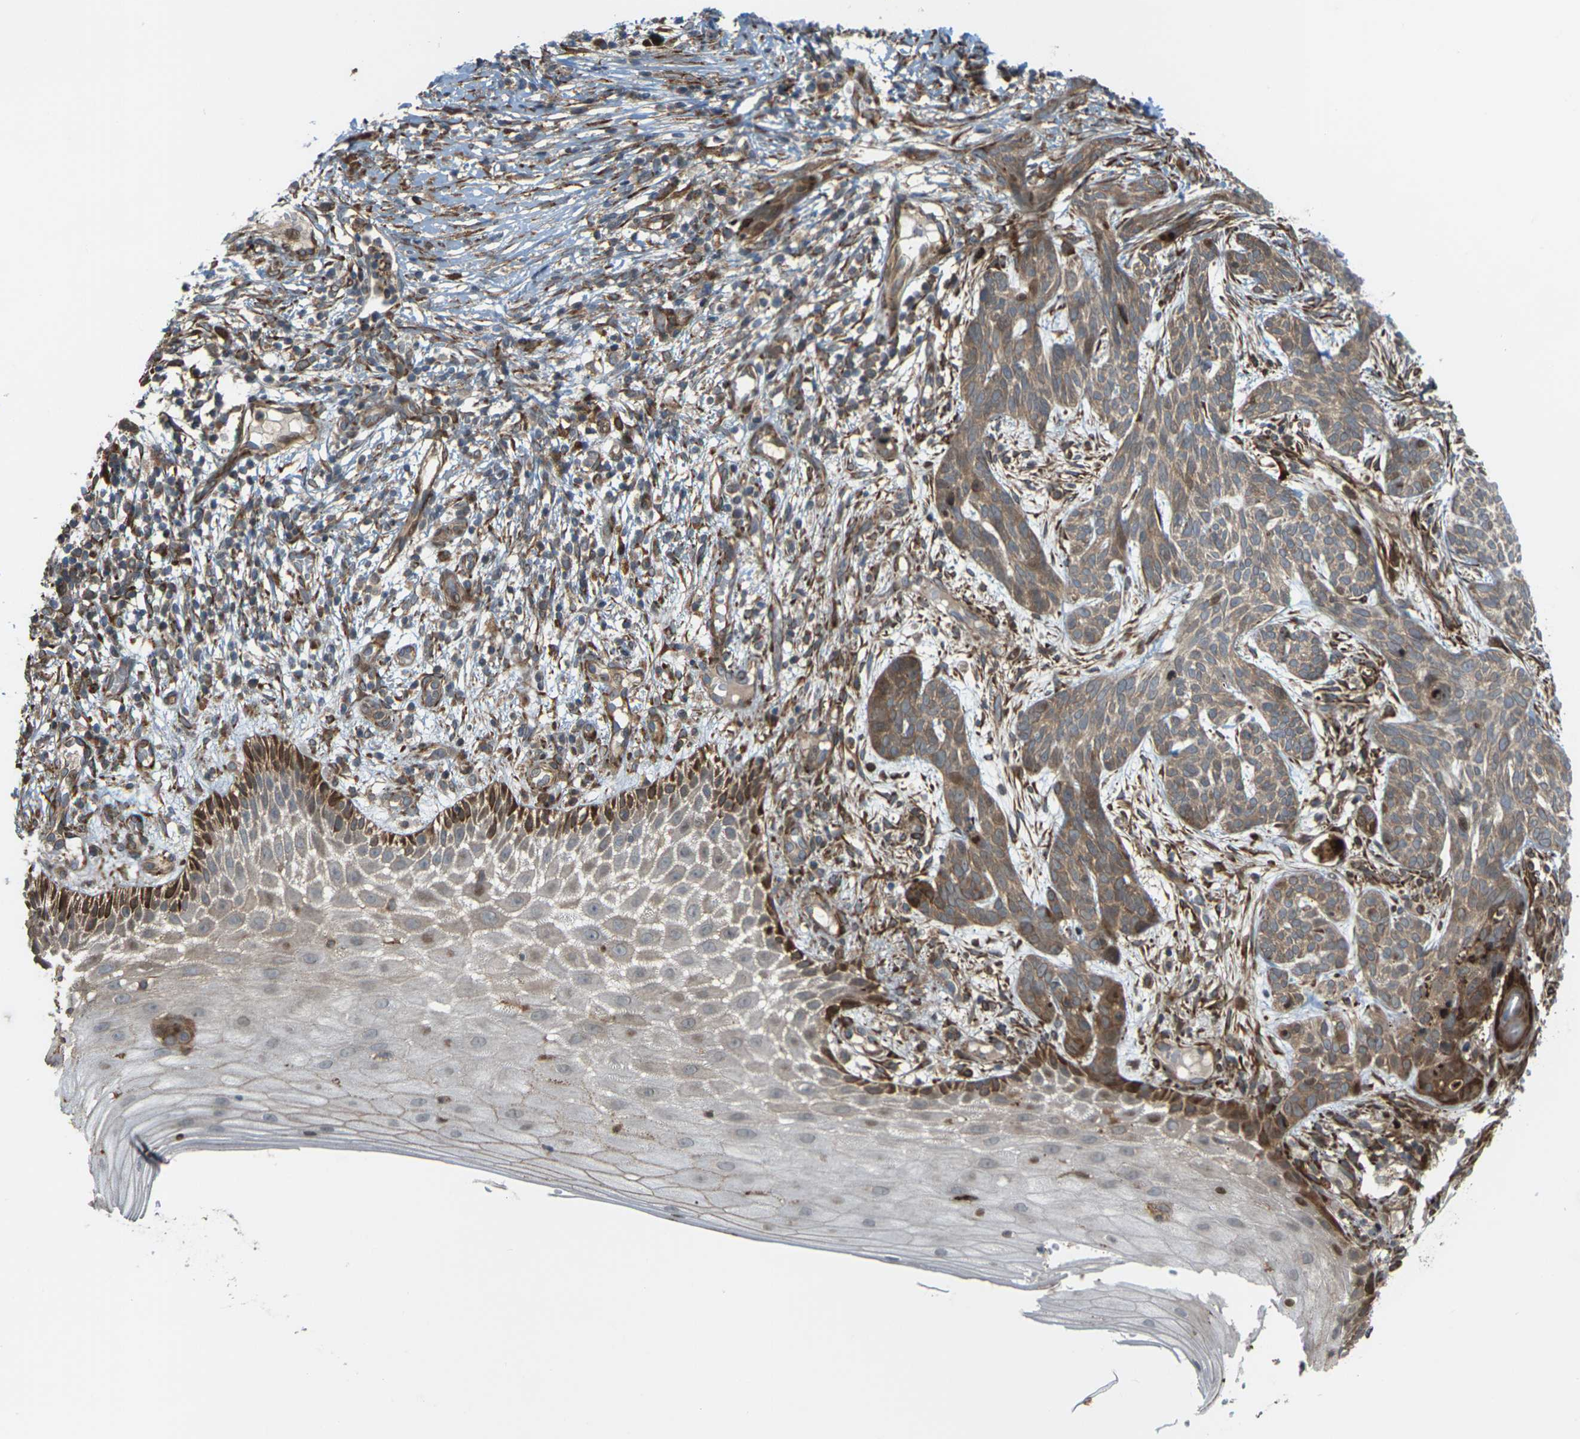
{"staining": {"intensity": "moderate", "quantity": "25%-75%", "location": "cytoplasmic/membranous"}, "tissue": "skin cancer", "cell_type": "Tumor cells", "image_type": "cancer", "snomed": [{"axis": "morphology", "description": "Basal cell carcinoma"}, {"axis": "topography", "description": "Skin"}], "caption": "Human skin basal cell carcinoma stained for a protein (brown) demonstrates moderate cytoplasmic/membranous positive expression in about 25%-75% of tumor cells.", "gene": "ROBO1", "patient": {"sex": "female", "age": 59}}